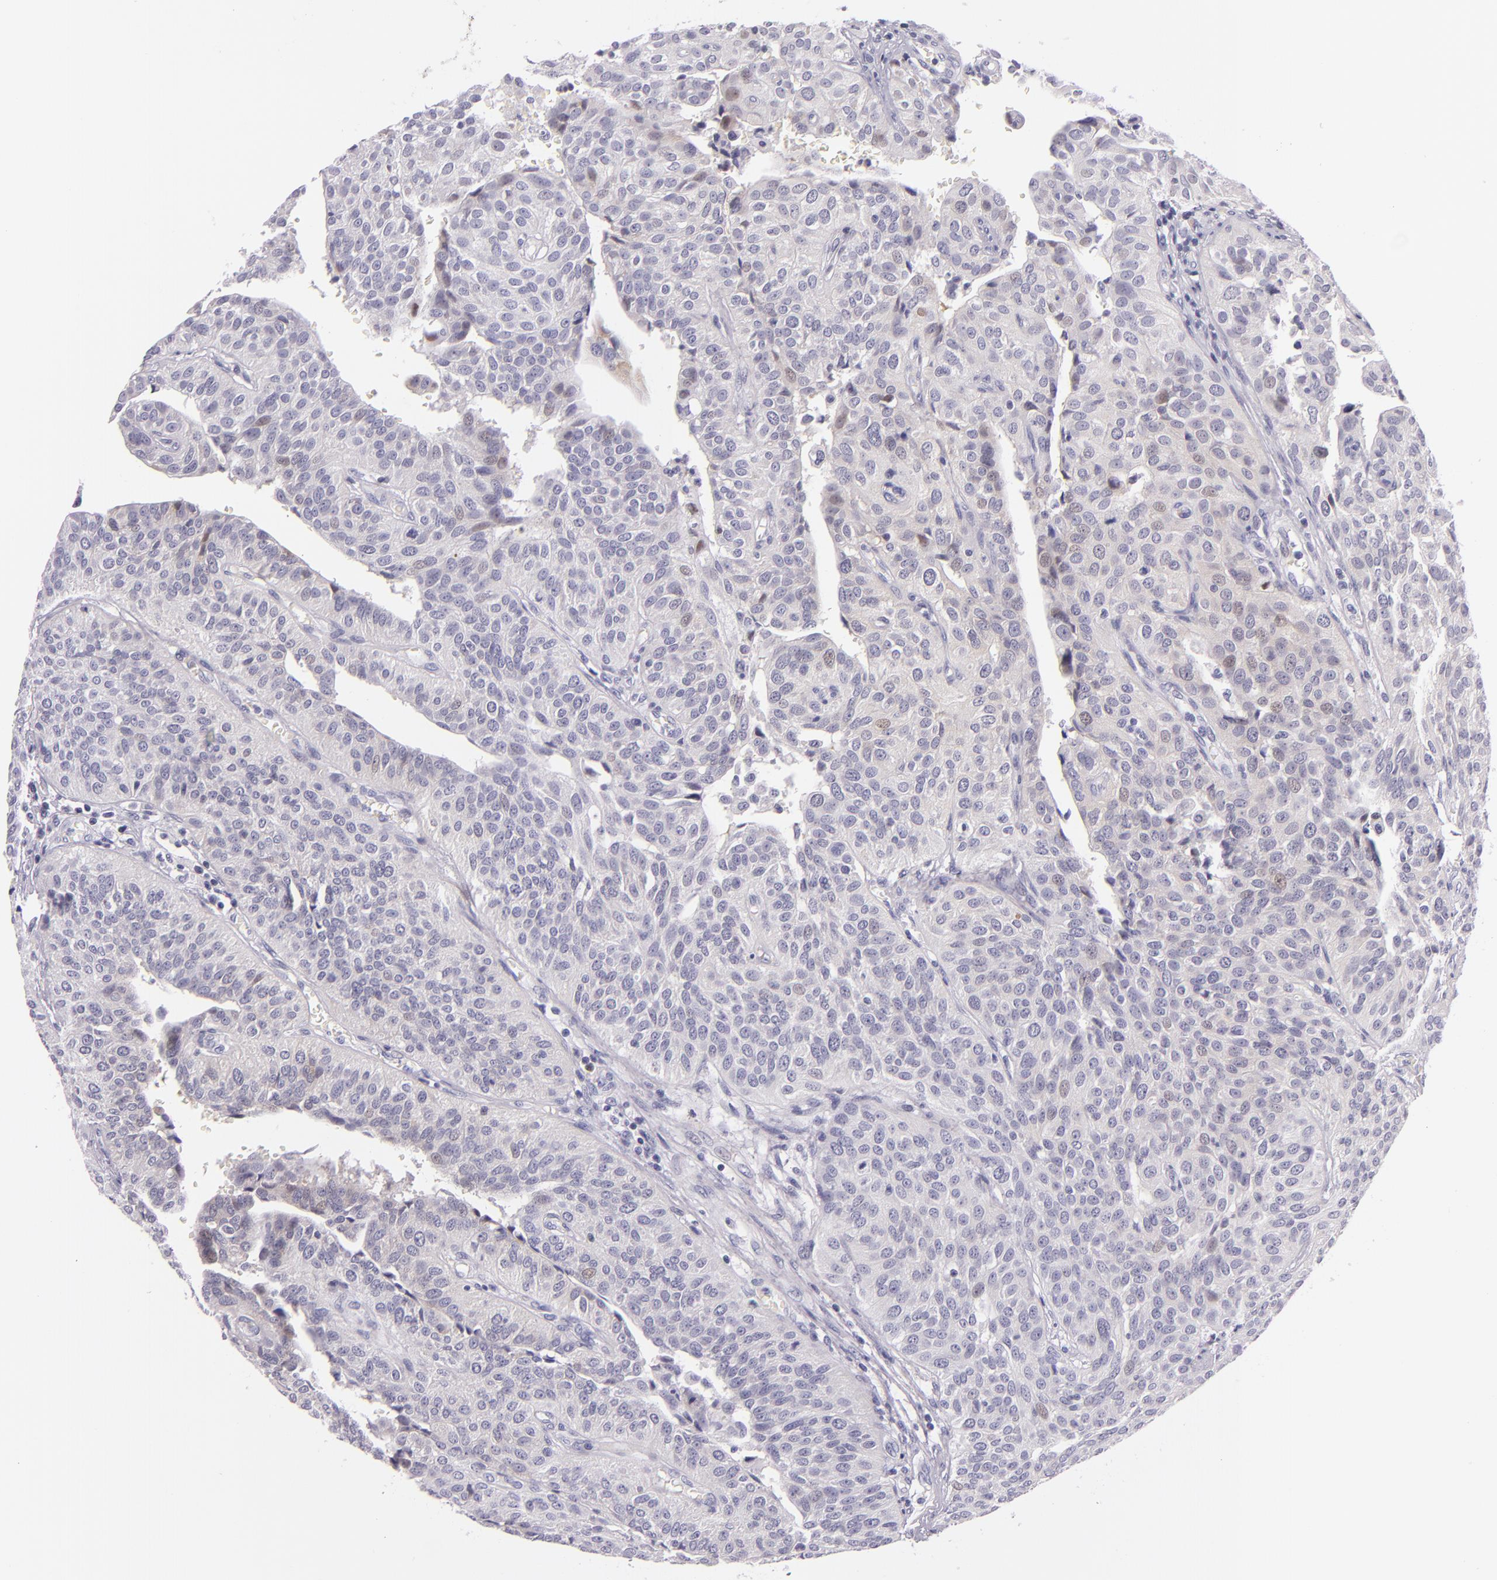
{"staining": {"intensity": "negative", "quantity": "none", "location": "none"}, "tissue": "urothelial cancer", "cell_type": "Tumor cells", "image_type": "cancer", "snomed": [{"axis": "morphology", "description": "Urothelial carcinoma, High grade"}, {"axis": "topography", "description": "Urinary bladder"}], "caption": "Immunohistochemistry (IHC) histopathology image of neoplastic tissue: human urothelial cancer stained with DAB reveals no significant protein positivity in tumor cells.", "gene": "HSP90AA1", "patient": {"sex": "male", "age": 56}}